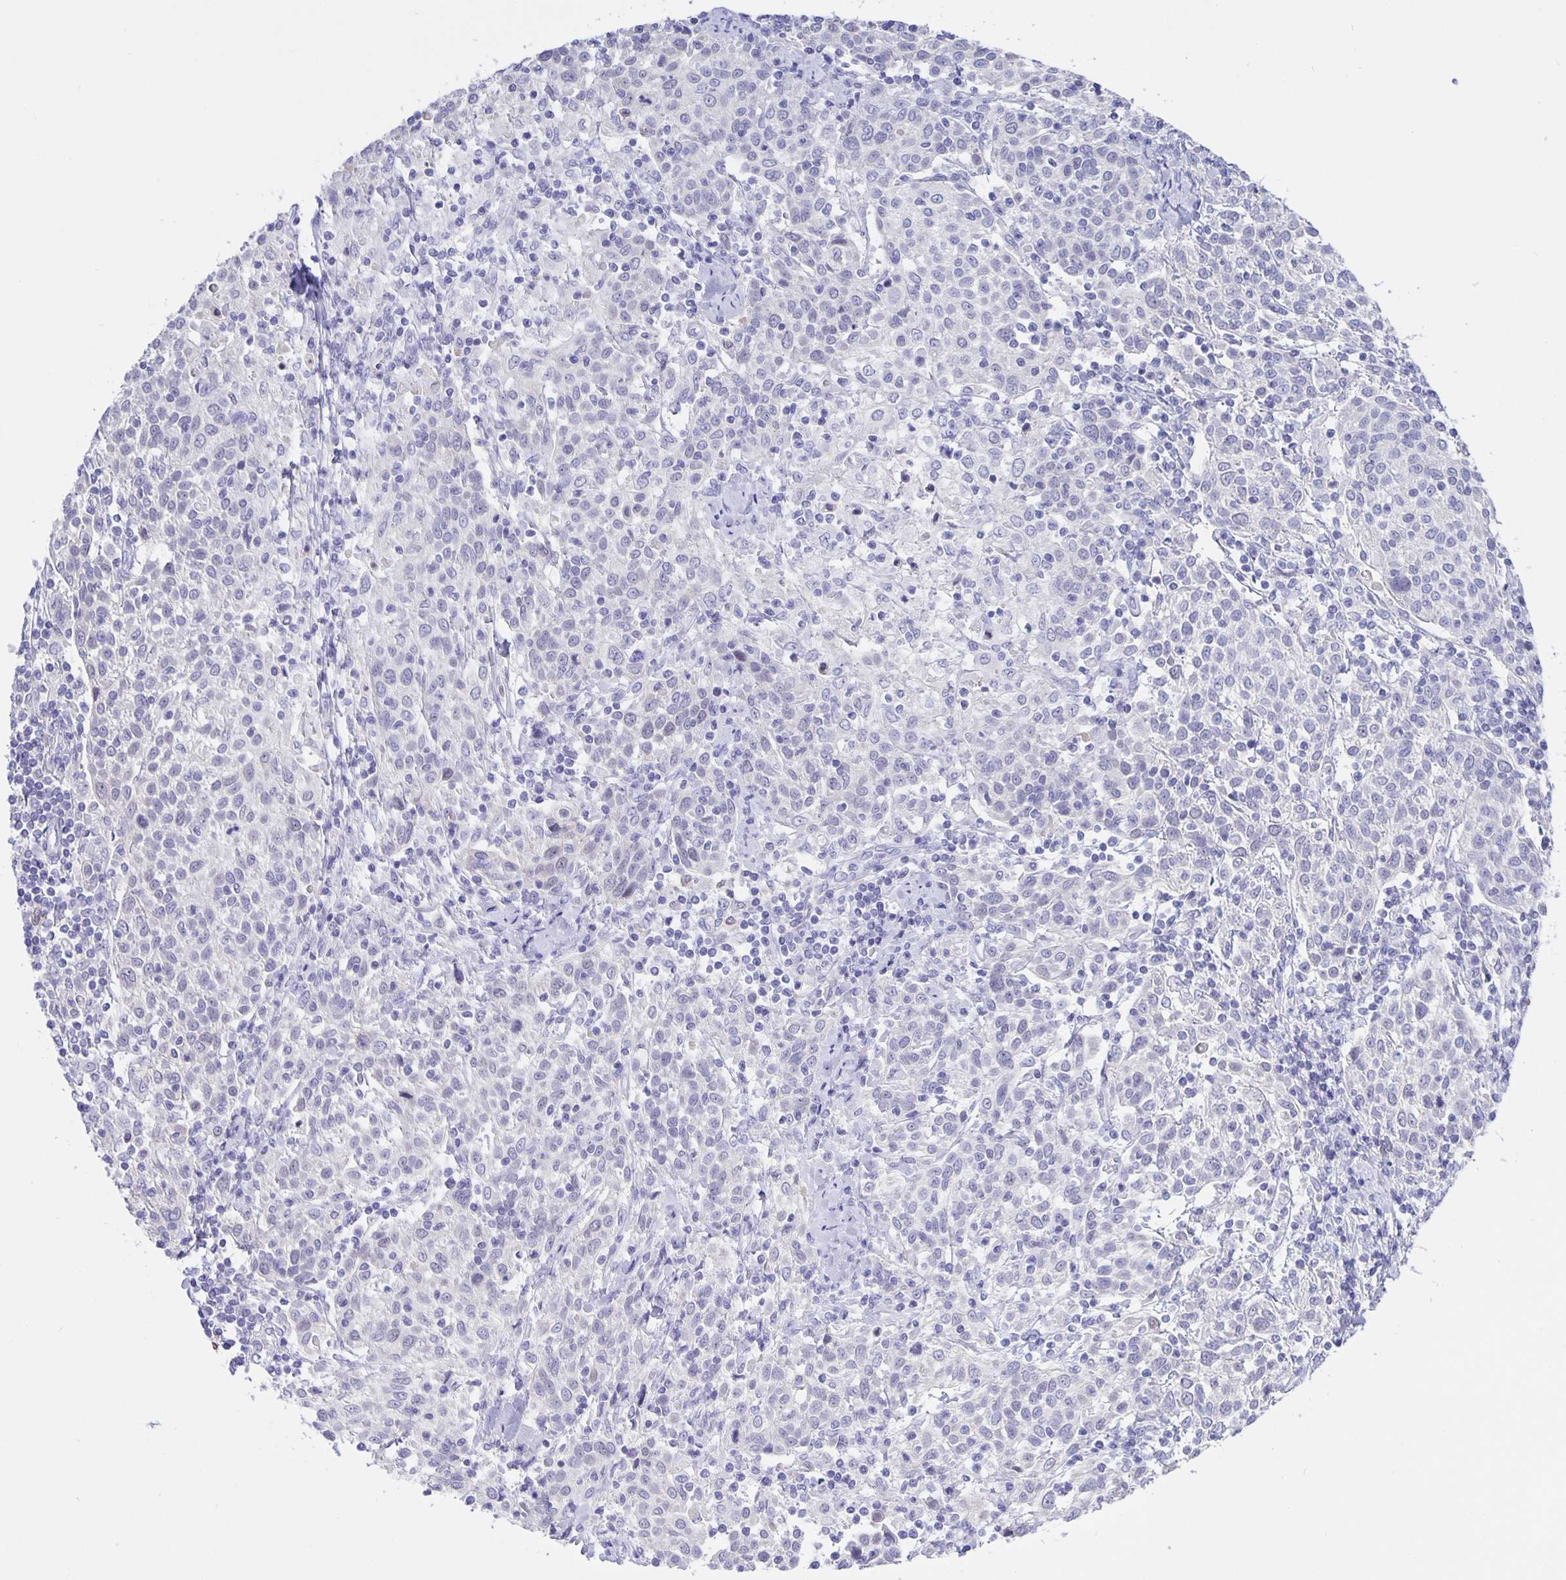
{"staining": {"intensity": "negative", "quantity": "none", "location": "none"}, "tissue": "cervical cancer", "cell_type": "Tumor cells", "image_type": "cancer", "snomed": [{"axis": "morphology", "description": "Squamous cell carcinoma, NOS"}, {"axis": "topography", "description": "Cervix"}], "caption": "Squamous cell carcinoma (cervical) was stained to show a protein in brown. There is no significant positivity in tumor cells.", "gene": "ERMN", "patient": {"sex": "female", "age": 61}}